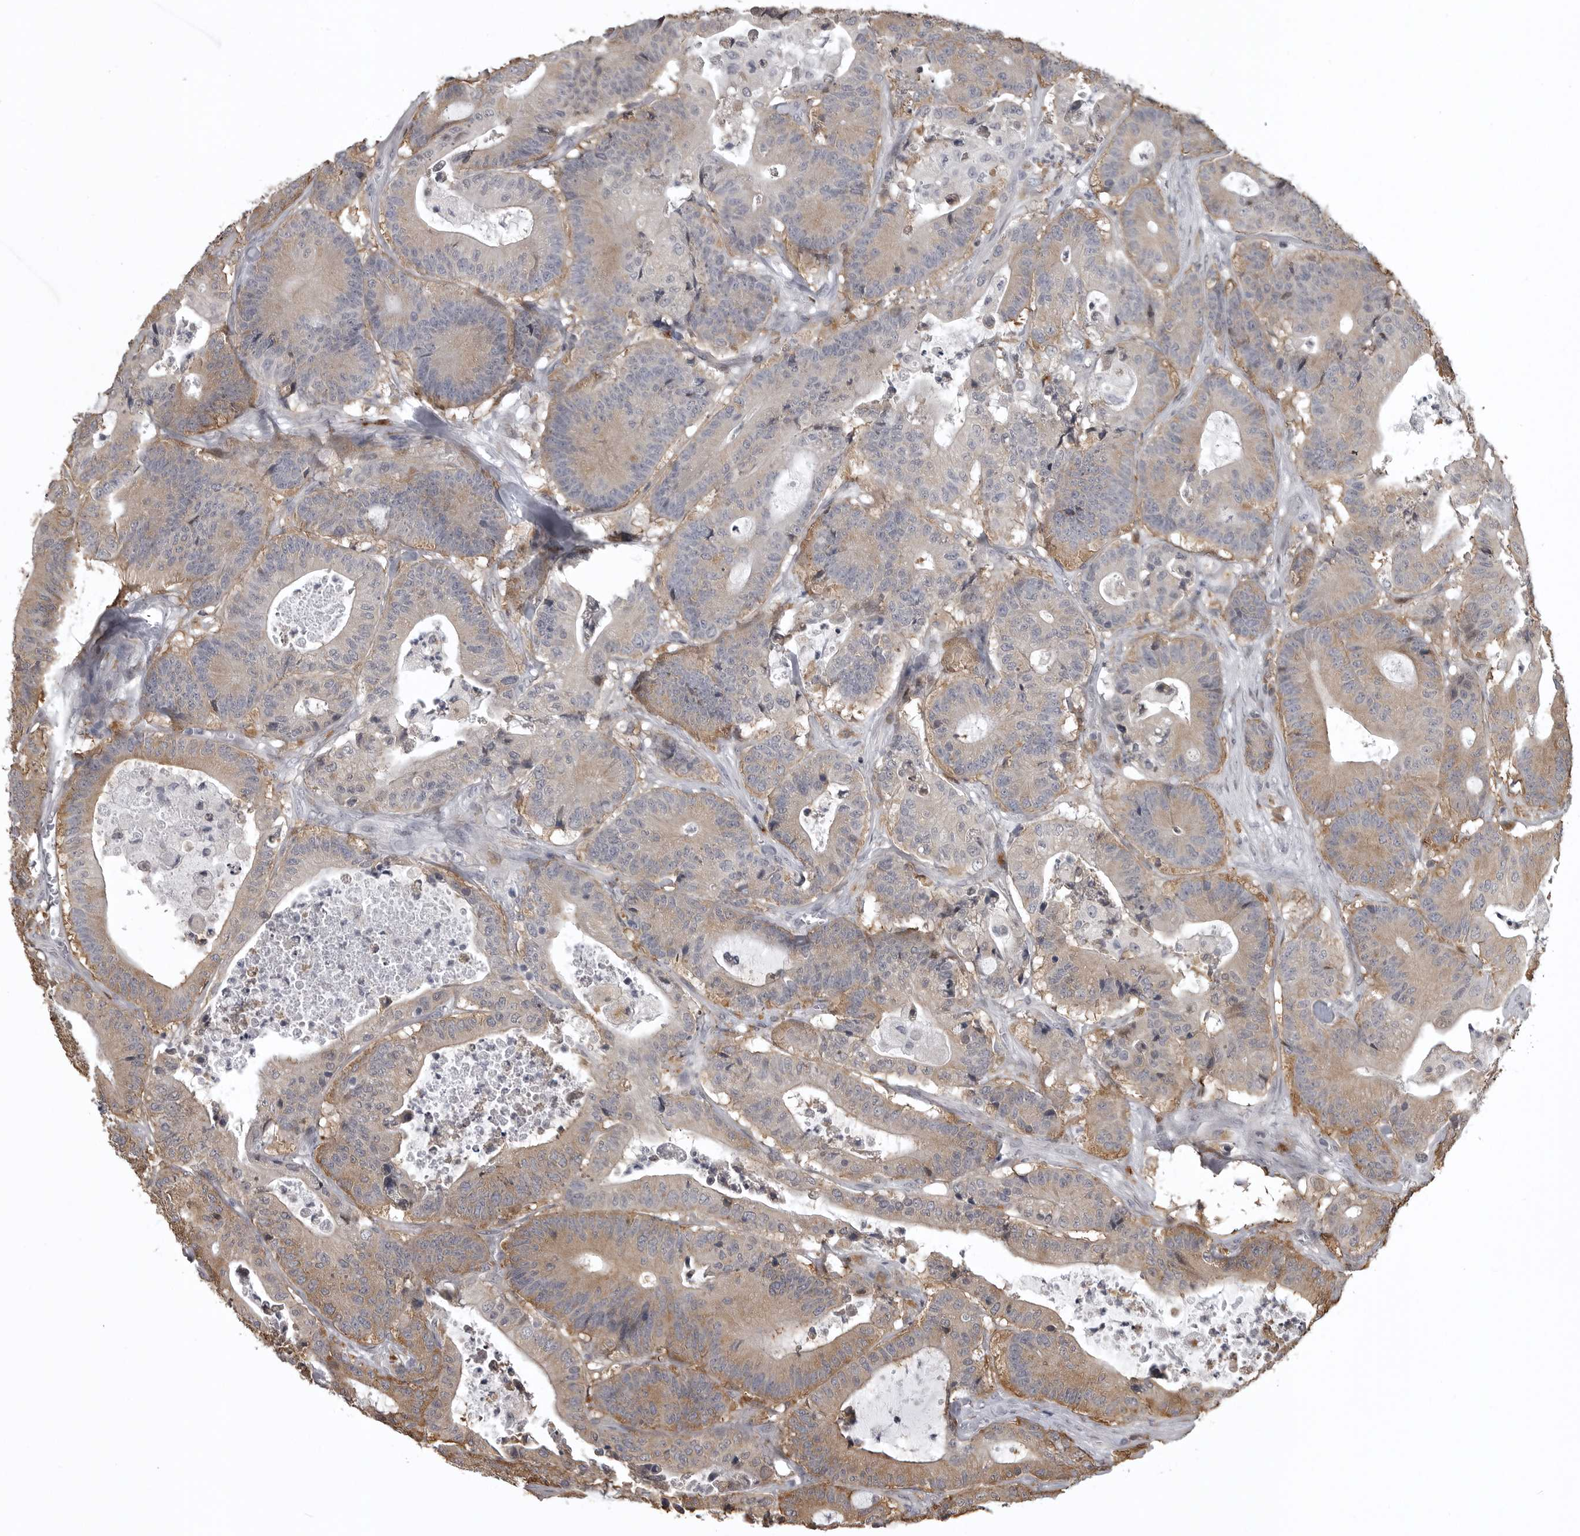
{"staining": {"intensity": "moderate", "quantity": "25%-75%", "location": "cytoplasmic/membranous"}, "tissue": "colorectal cancer", "cell_type": "Tumor cells", "image_type": "cancer", "snomed": [{"axis": "morphology", "description": "Adenocarcinoma, NOS"}, {"axis": "topography", "description": "Colon"}], "caption": "Protein expression analysis of colorectal cancer reveals moderate cytoplasmic/membranous positivity in approximately 25%-75% of tumor cells.", "gene": "SNX16", "patient": {"sex": "female", "age": 84}}